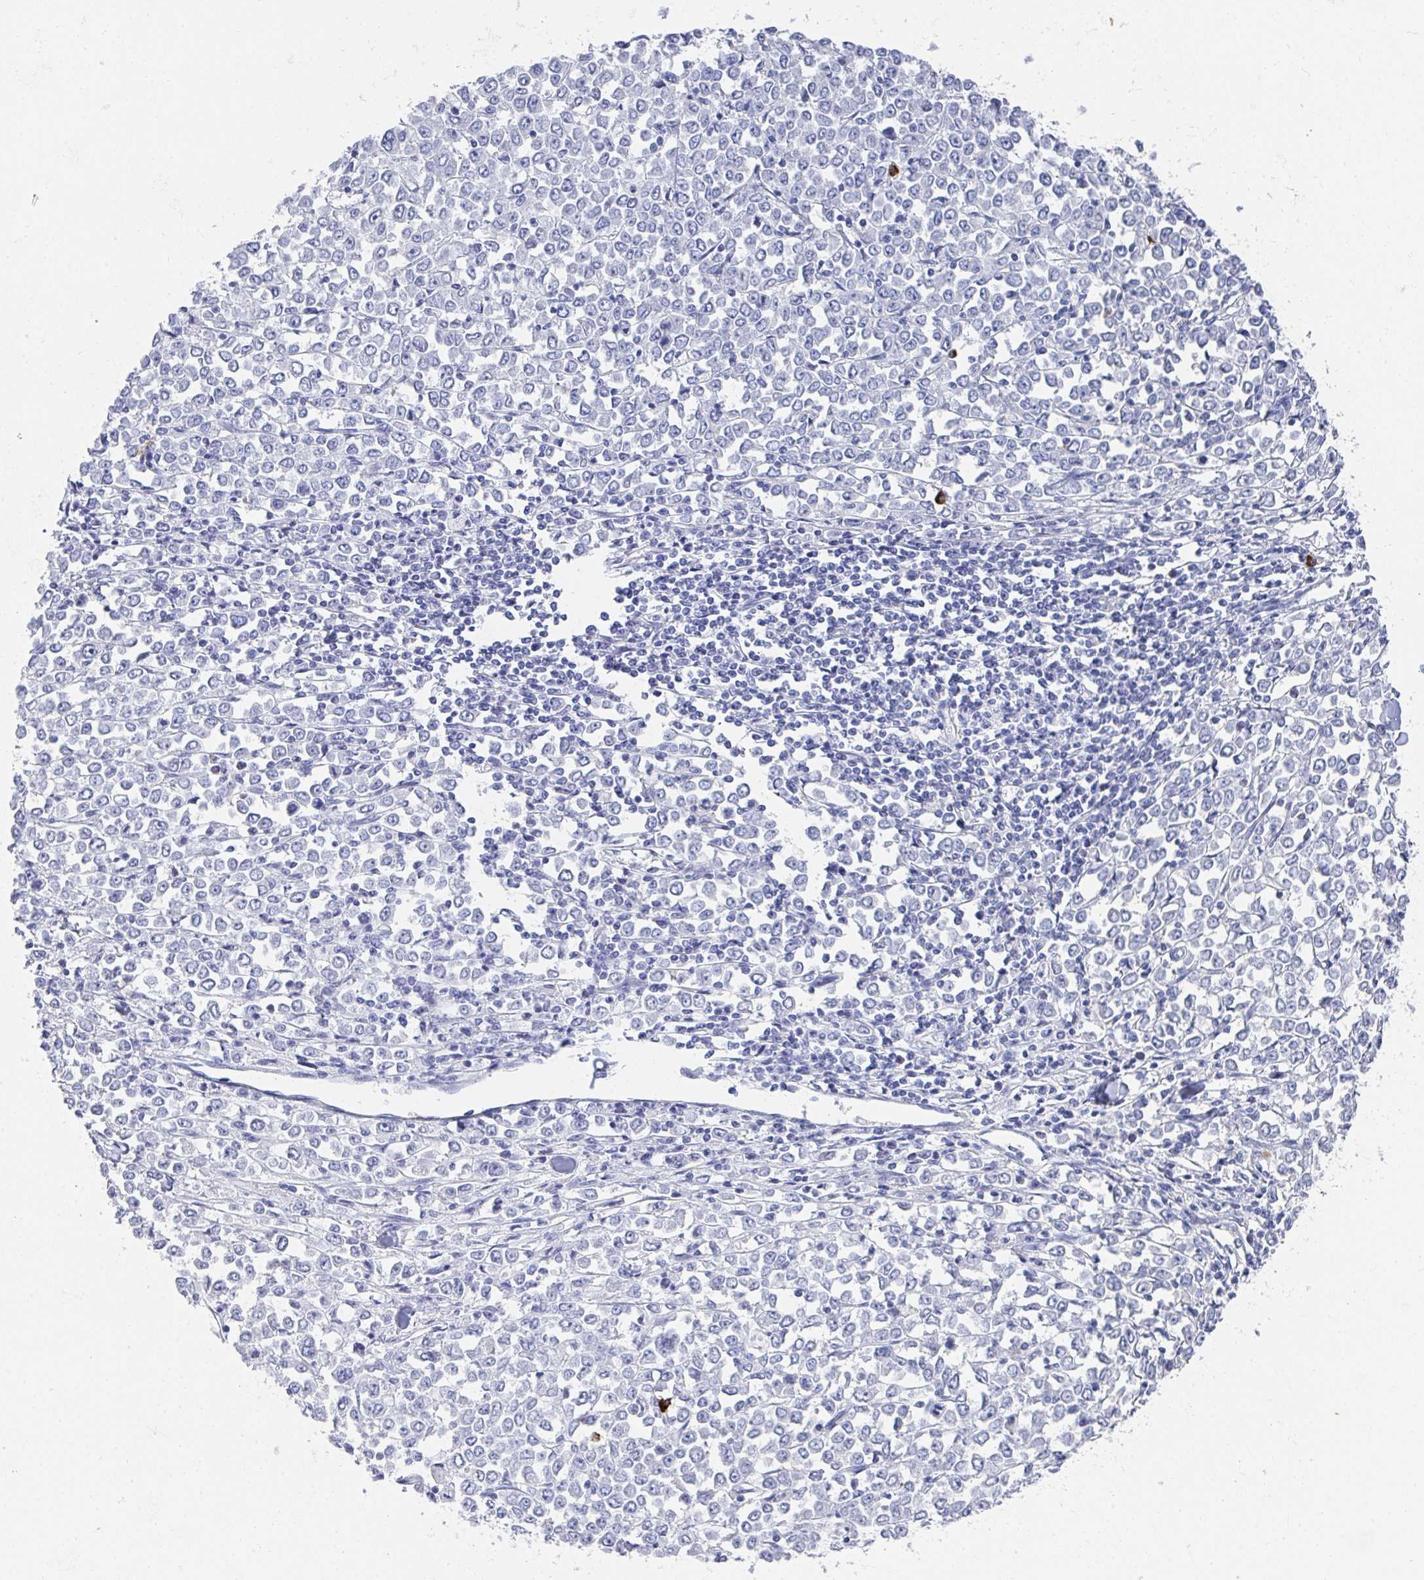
{"staining": {"intensity": "negative", "quantity": "none", "location": "none"}, "tissue": "stomach cancer", "cell_type": "Tumor cells", "image_type": "cancer", "snomed": [{"axis": "morphology", "description": "Adenocarcinoma, NOS"}, {"axis": "topography", "description": "Stomach, upper"}], "caption": "Tumor cells are negative for protein expression in human stomach adenocarcinoma.", "gene": "GRIA1", "patient": {"sex": "male", "age": 70}}